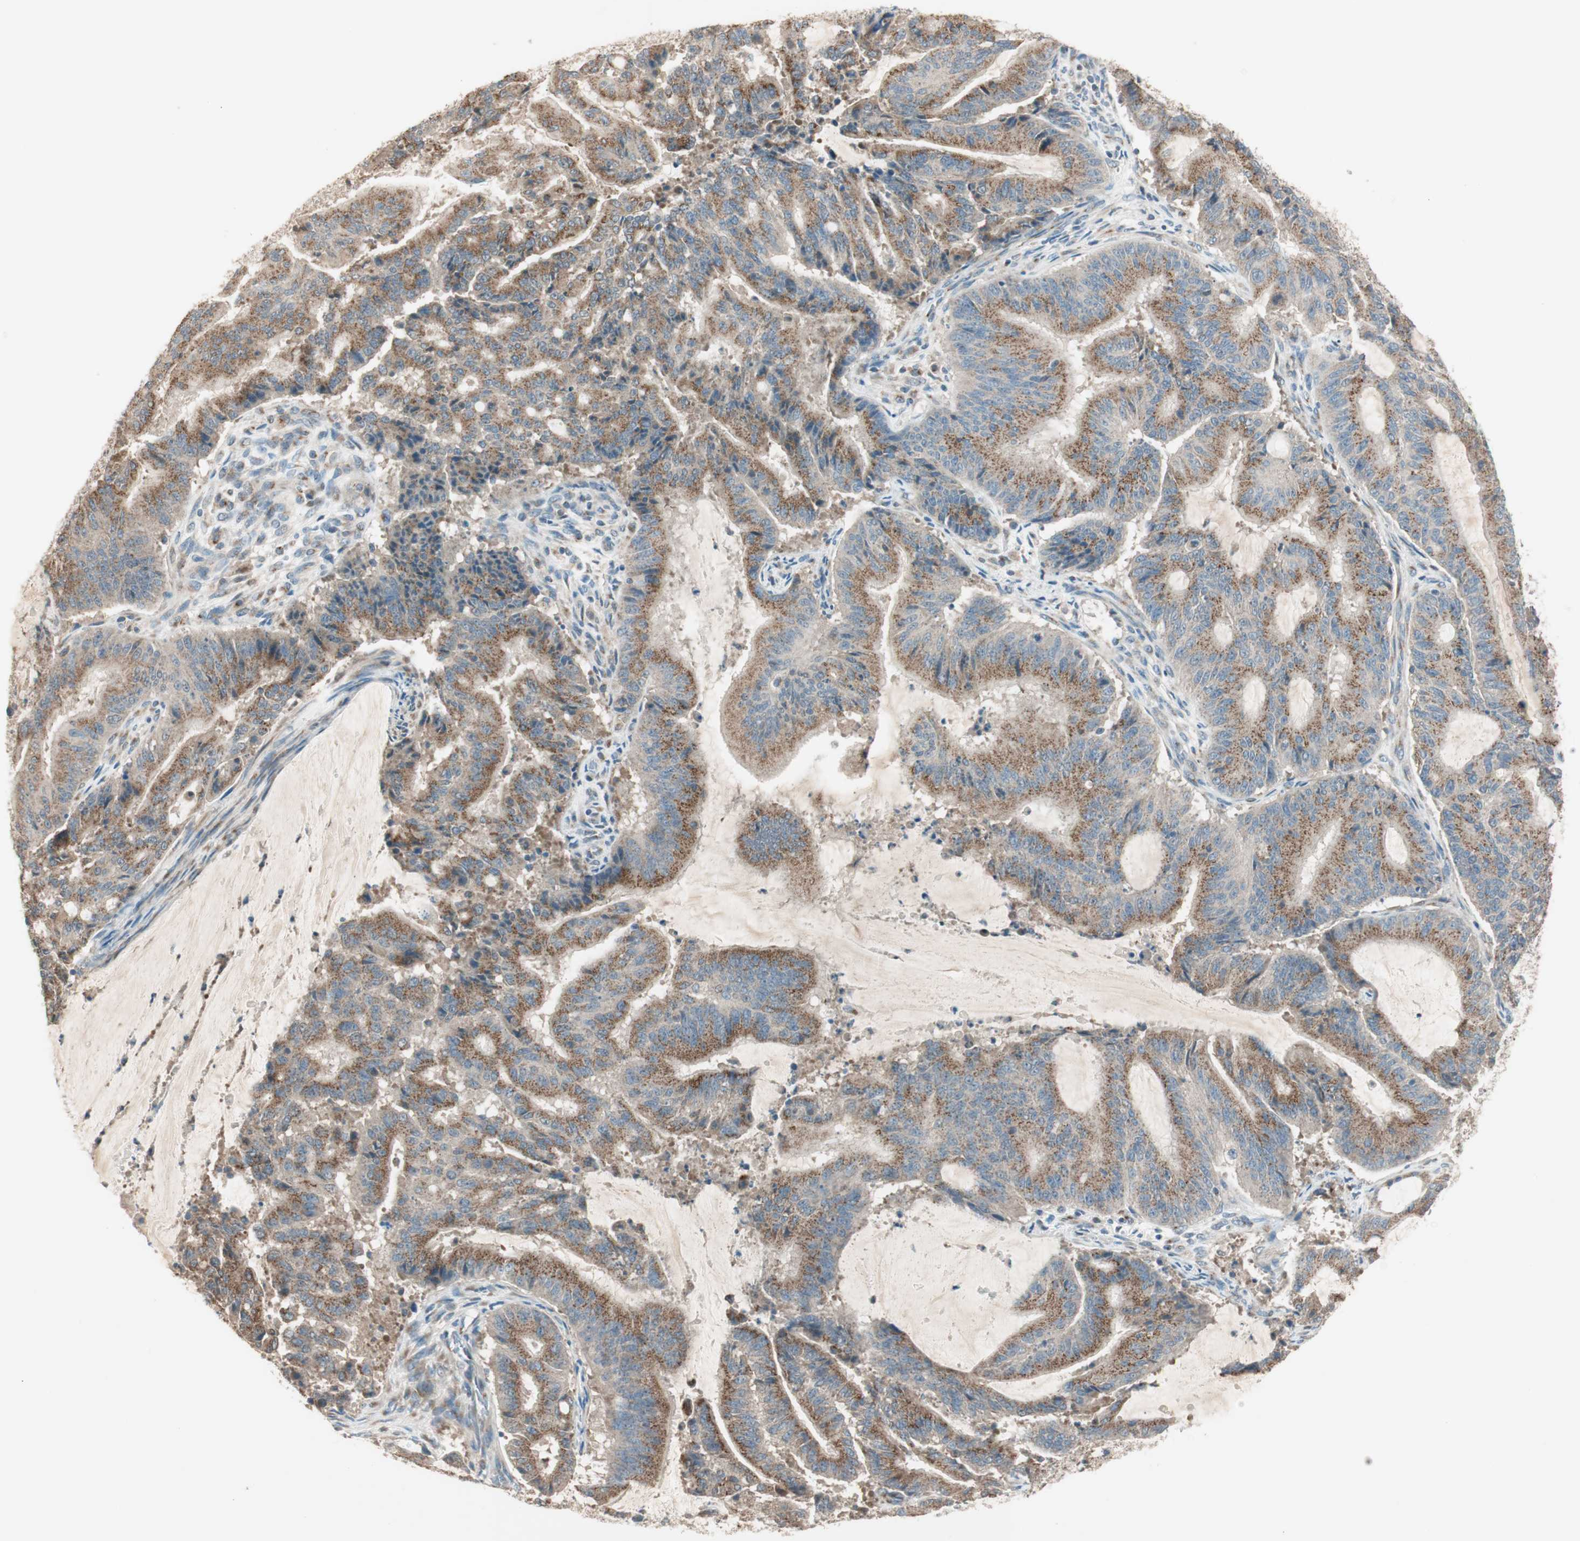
{"staining": {"intensity": "strong", "quantity": ">75%", "location": "cytoplasmic/membranous"}, "tissue": "liver cancer", "cell_type": "Tumor cells", "image_type": "cancer", "snomed": [{"axis": "morphology", "description": "Cholangiocarcinoma"}, {"axis": "topography", "description": "Liver"}], "caption": "There is high levels of strong cytoplasmic/membranous staining in tumor cells of liver cholangiocarcinoma, as demonstrated by immunohistochemical staining (brown color).", "gene": "SEC16A", "patient": {"sex": "female", "age": 73}}